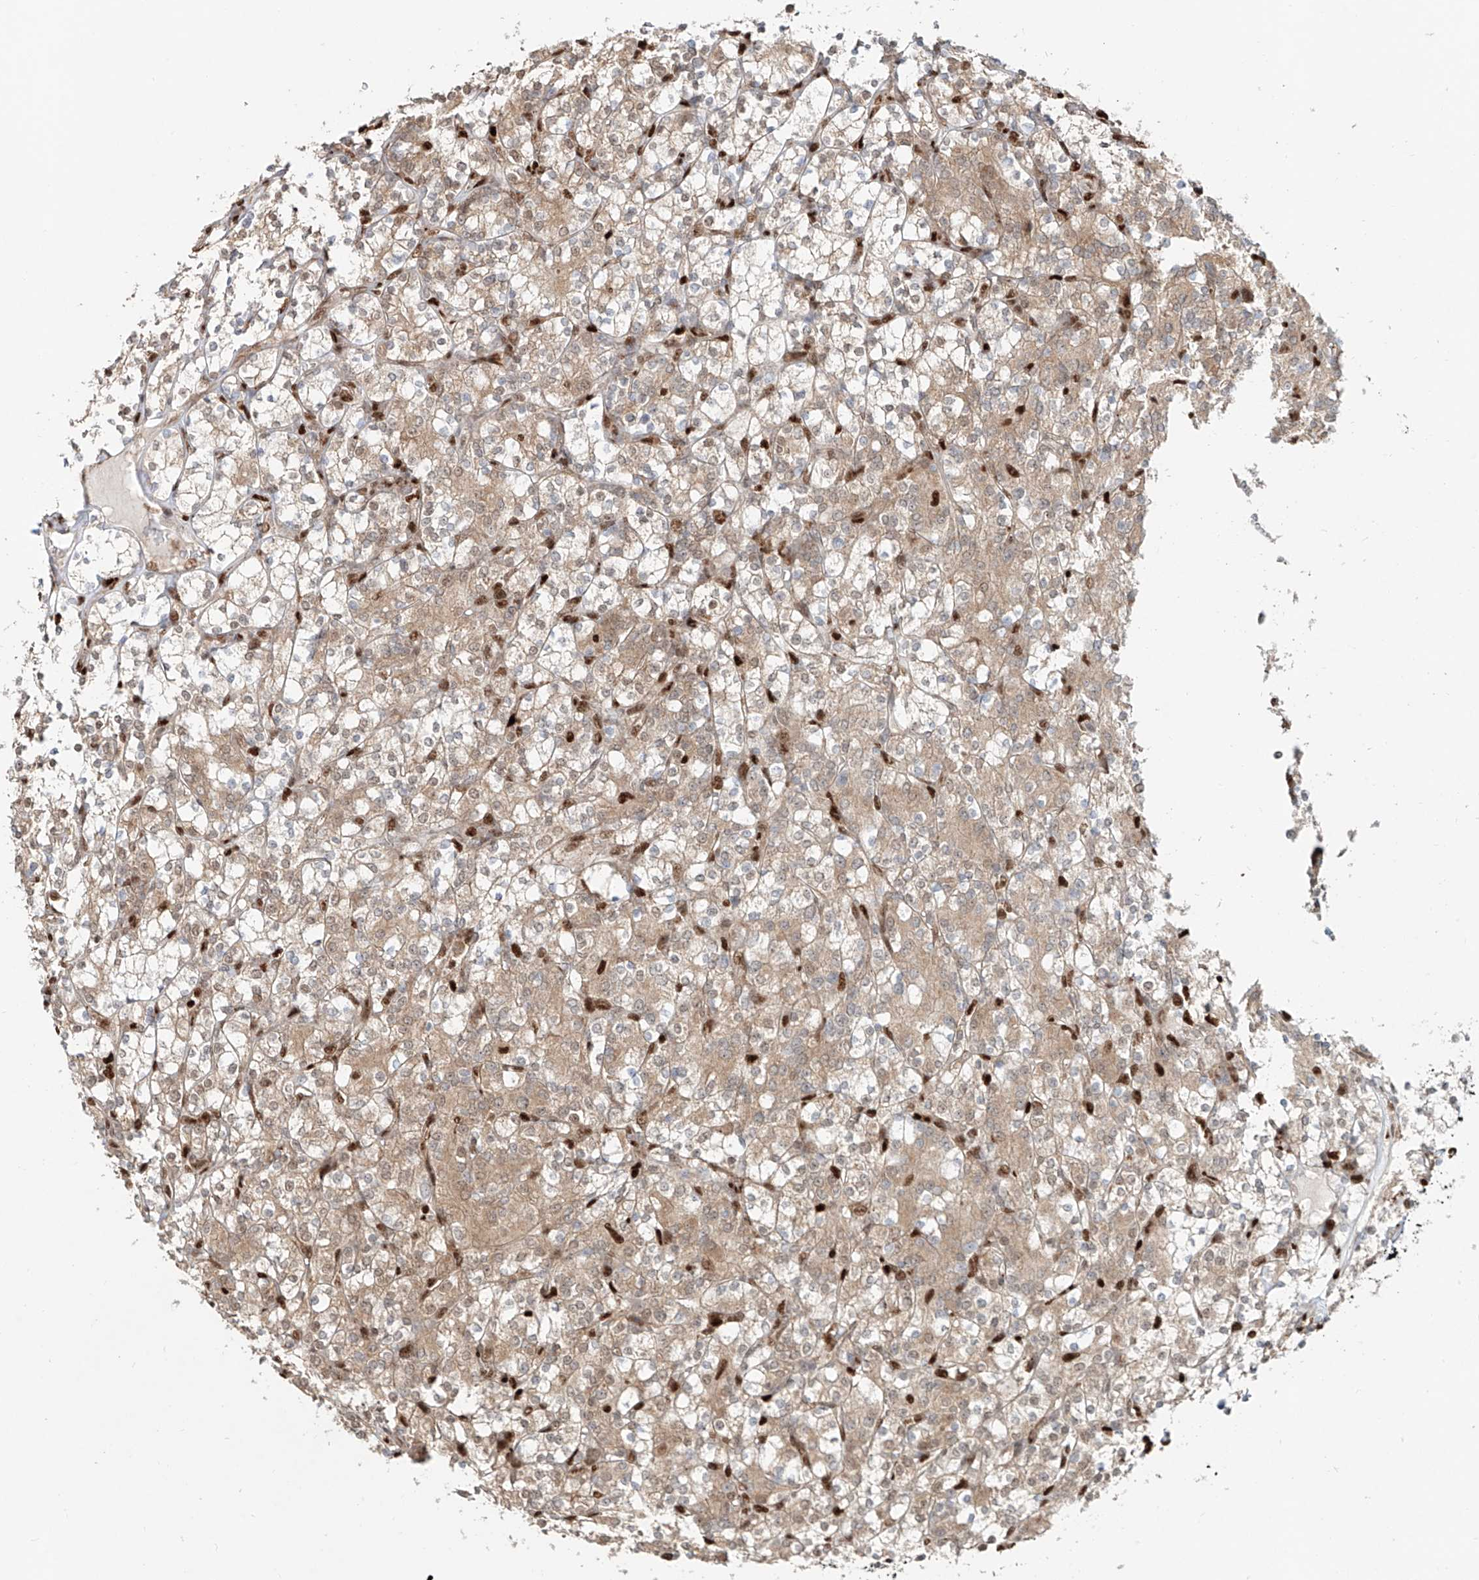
{"staining": {"intensity": "weak", "quantity": "25%-75%", "location": "cytoplasmic/membranous"}, "tissue": "renal cancer", "cell_type": "Tumor cells", "image_type": "cancer", "snomed": [{"axis": "morphology", "description": "Adenocarcinoma, NOS"}, {"axis": "topography", "description": "Kidney"}], "caption": "The image shows immunohistochemical staining of renal cancer (adenocarcinoma). There is weak cytoplasmic/membranous positivity is present in about 25%-75% of tumor cells.", "gene": "DZIP1L", "patient": {"sex": "male", "age": 77}}